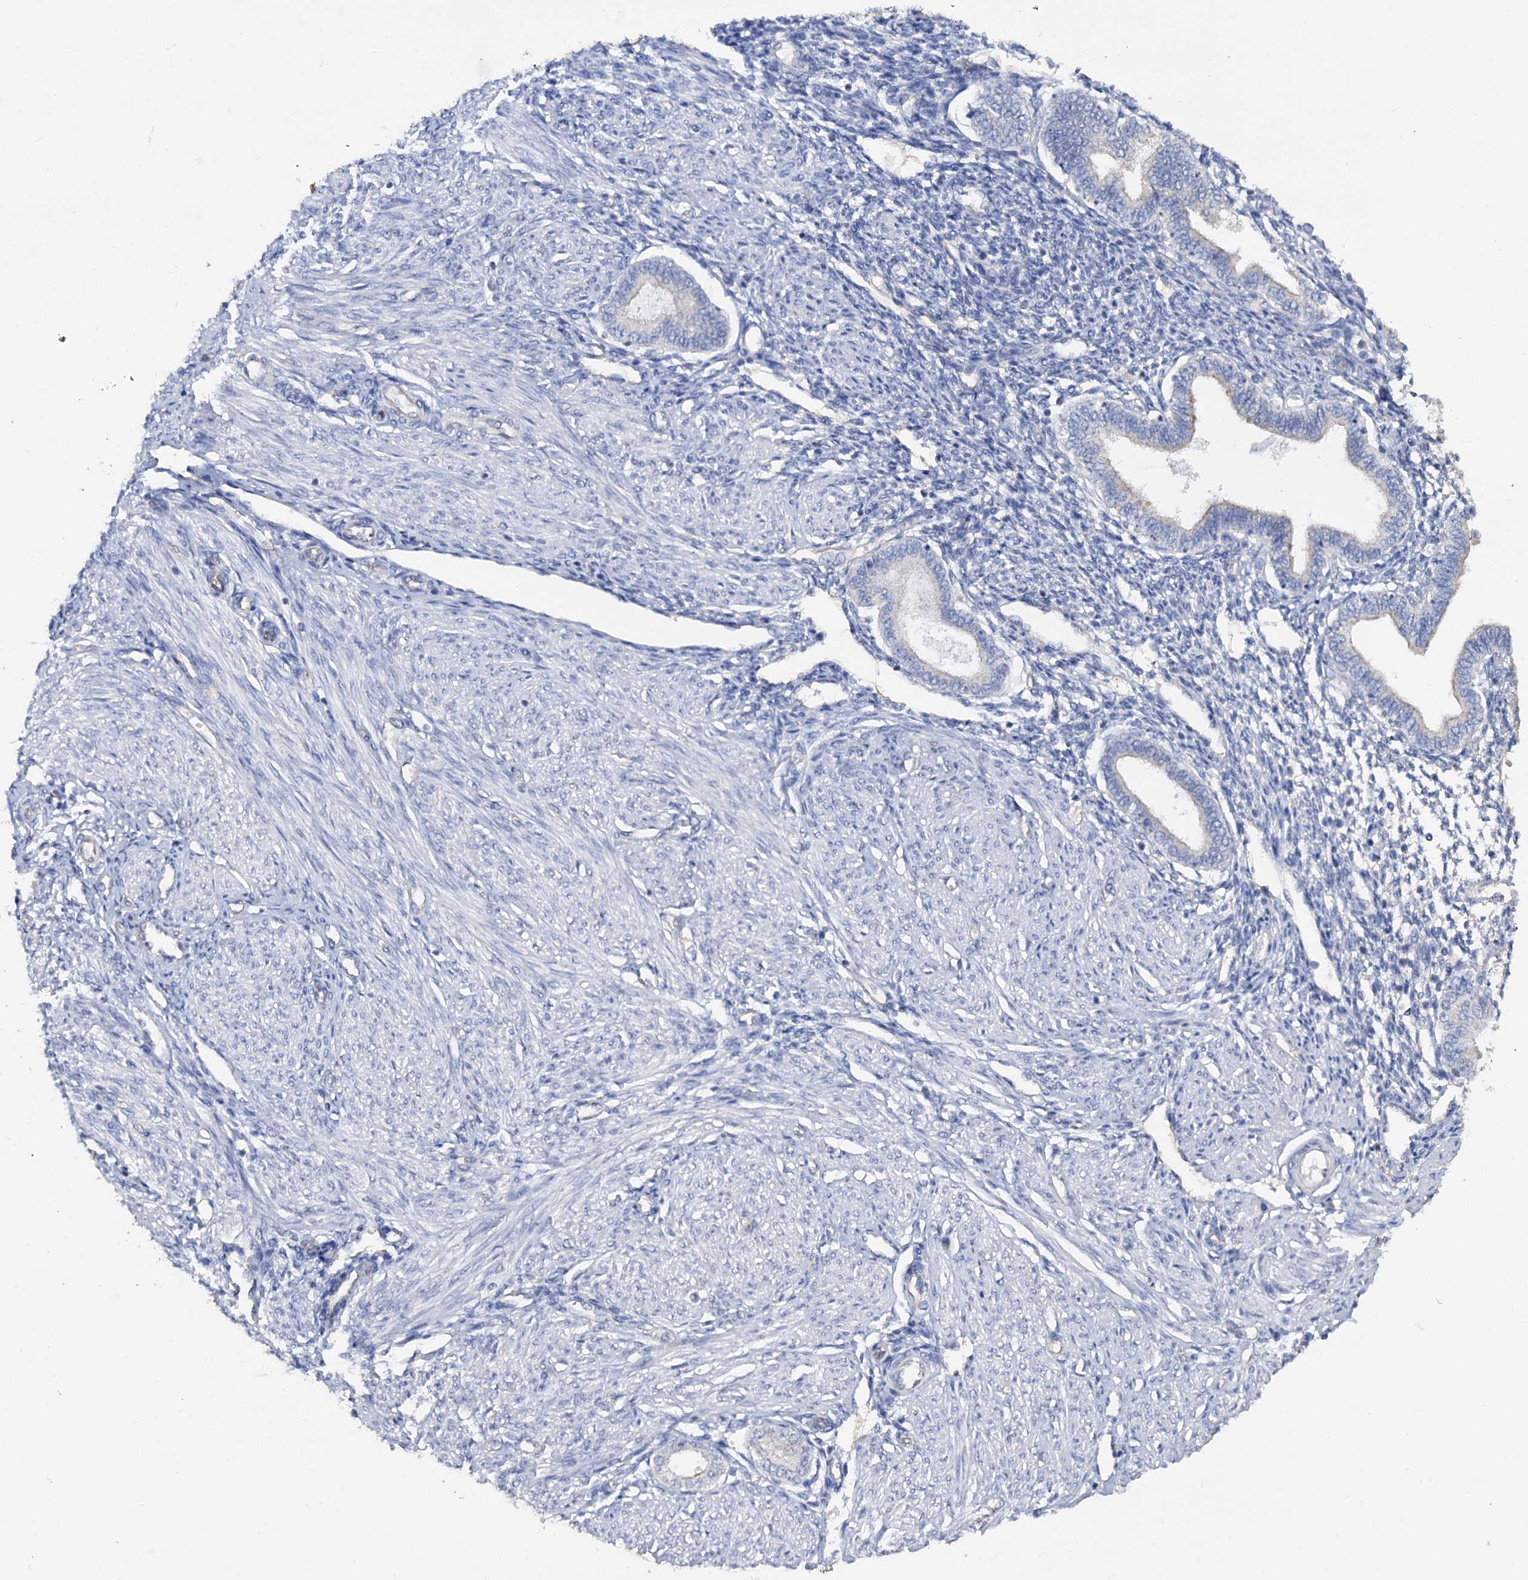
{"staining": {"intensity": "negative", "quantity": "none", "location": "none"}, "tissue": "endometrium", "cell_type": "Cells in endometrial stroma", "image_type": "normal", "snomed": [{"axis": "morphology", "description": "Normal tissue, NOS"}, {"axis": "topography", "description": "Endometrium"}], "caption": "Cells in endometrial stroma are negative for protein expression in unremarkable human endometrium. (DAB immunohistochemistry (IHC) with hematoxylin counter stain).", "gene": "C2CD3", "patient": {"sex": "female", "age": 53}}